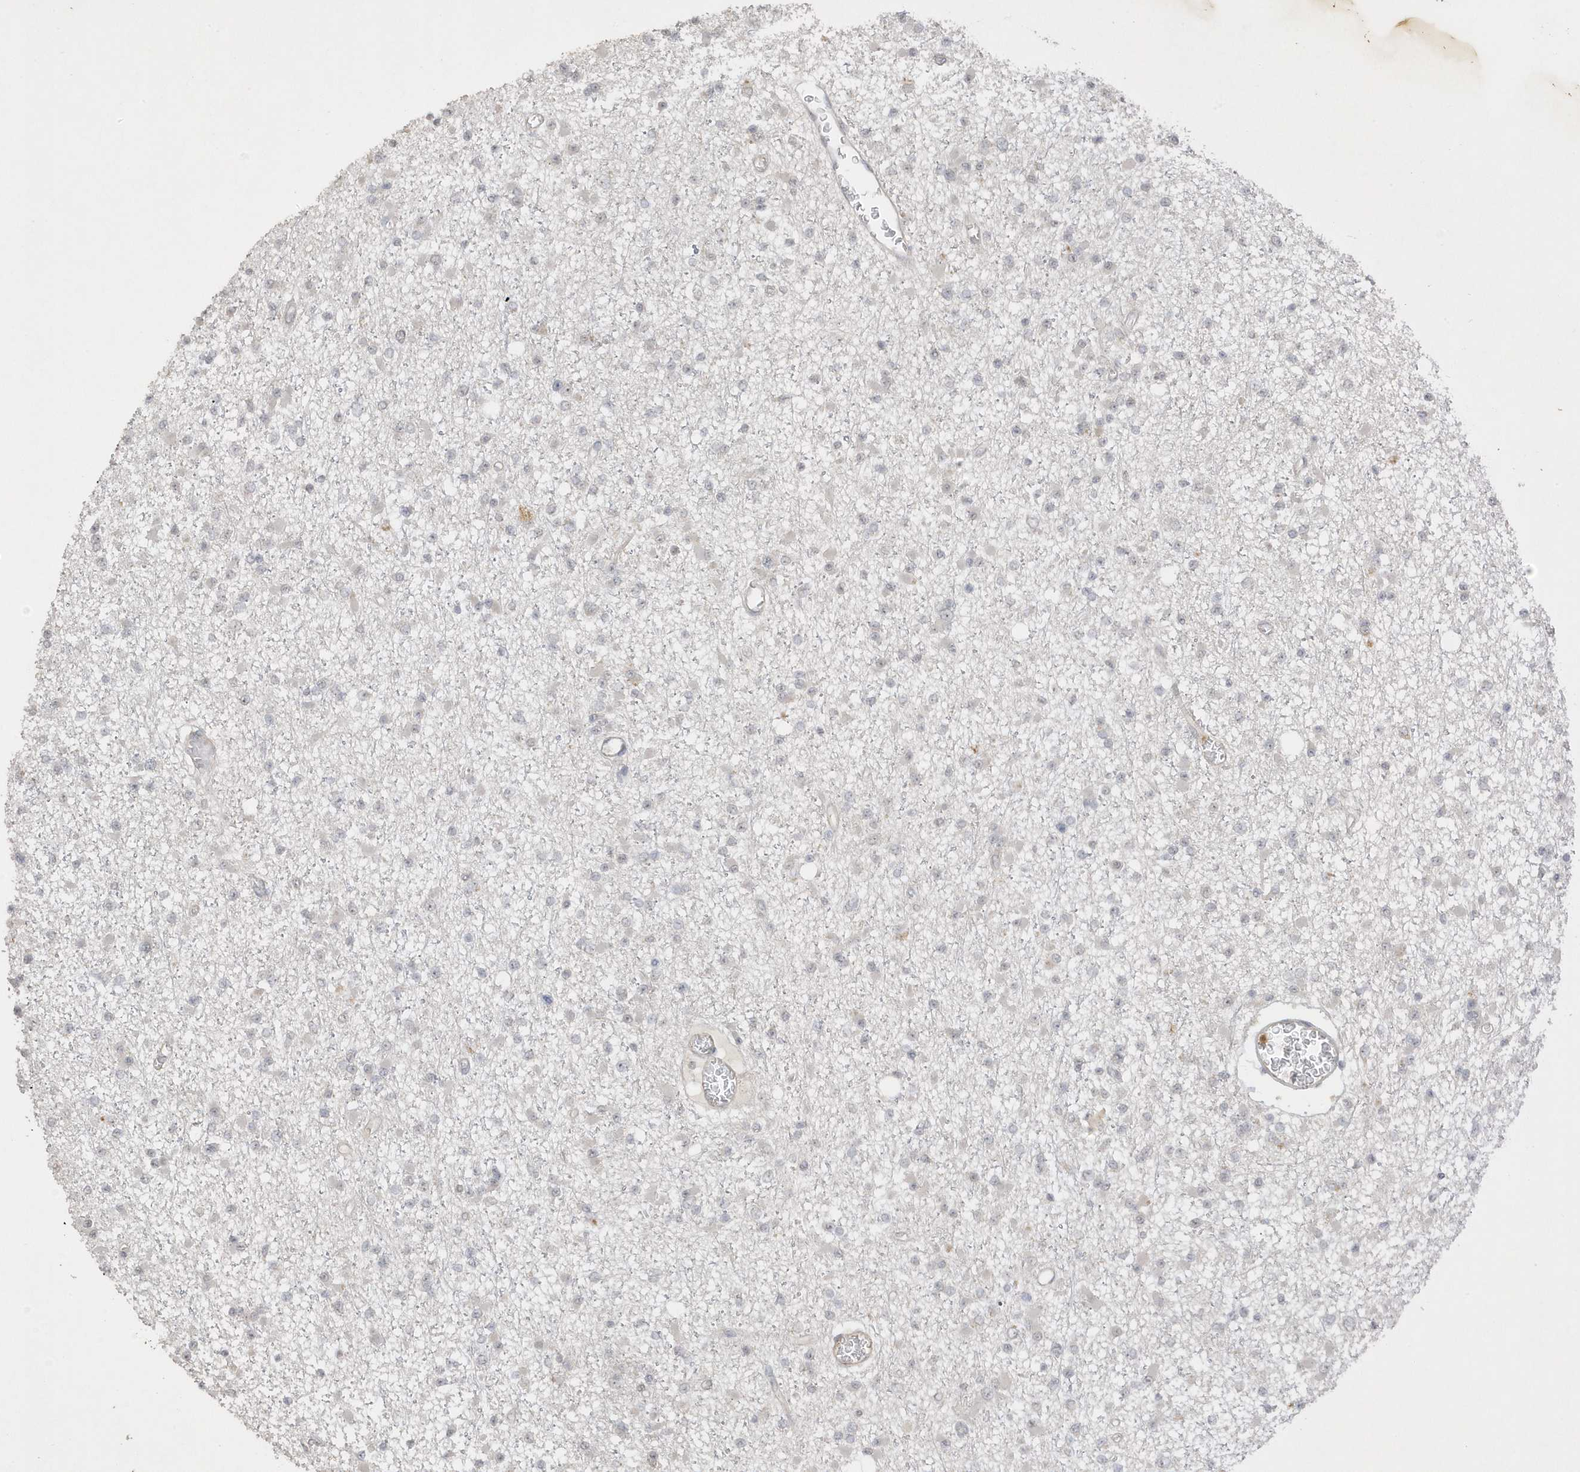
{"staining": {"intensity": "negative", "quantity": "none", "location": "none"}, "tissue": "glioma", "cell_type": "Tumor cells", "image_type": "cancer", "snomed": [{"axis": "morphology", "description": "Glioma, malignant, Low grade"}, {"axis": "topography", "description": "Brain"}], "caption": "The photomicrograph displays no significant staining in tumor cells of glioma.", "gene": "DDX18", "patient": {"sex": "female", "age": 22}}